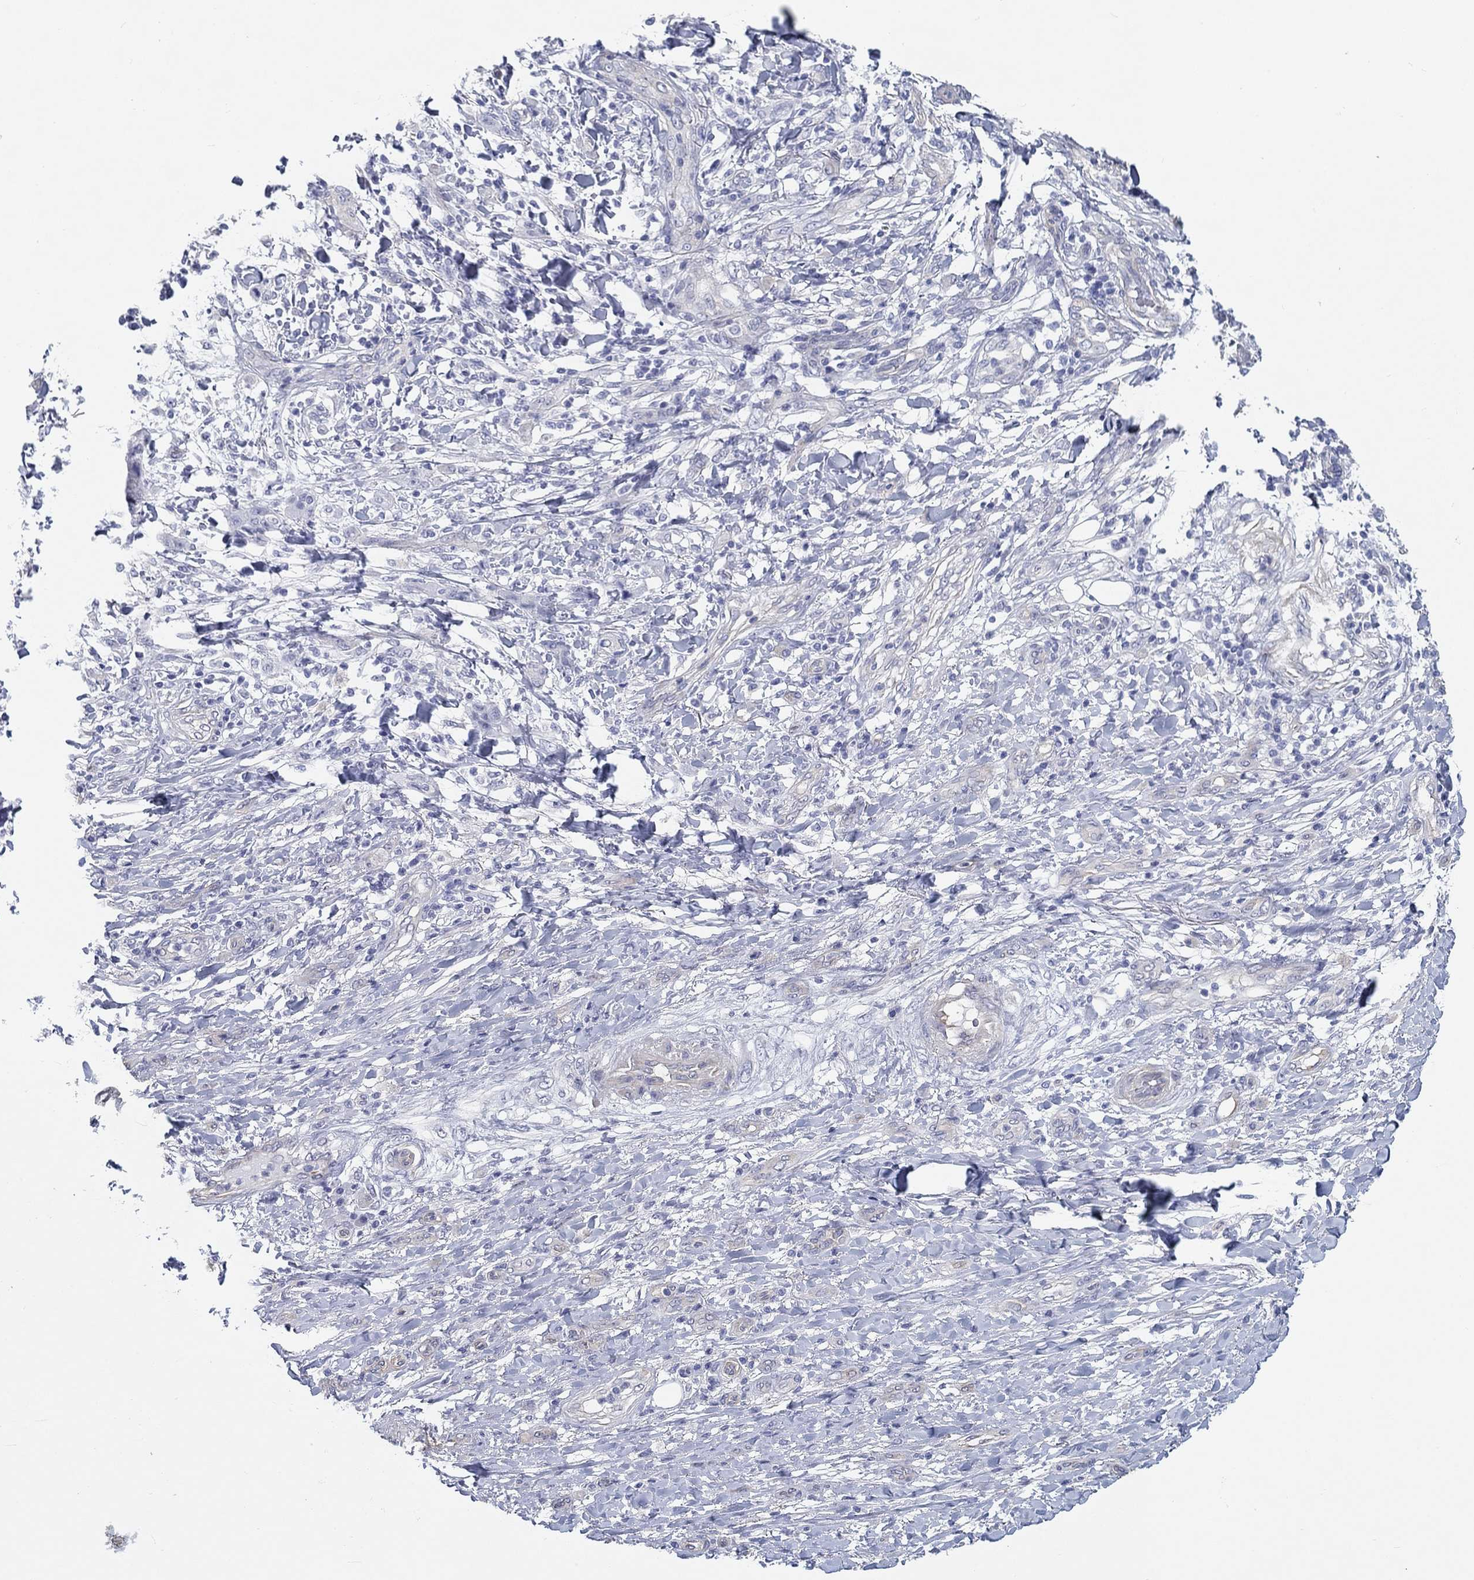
{"staining": {"intensity": "negative", "quantity": "none", "location": "none"}, "tissue": "skin cancer", "cell_type": "Tumor cells", "image_type": "cancer", "snomed": [{"axis": "morphology", "description": "Squamous cell carcinoma, NOS"}, {"axis": "topography", "description": "Skin"}], "caption": "High magnification brightfield microscopy of skin squamous cell carcinoma stained with DAB (3,3'-diaminobenzidine) (brown) and counterstained with hematoxylin (blue): tumor cells show no significant positivity.", "gene": "CRYGD", "patient": {"sex": "male", "age": 62}}